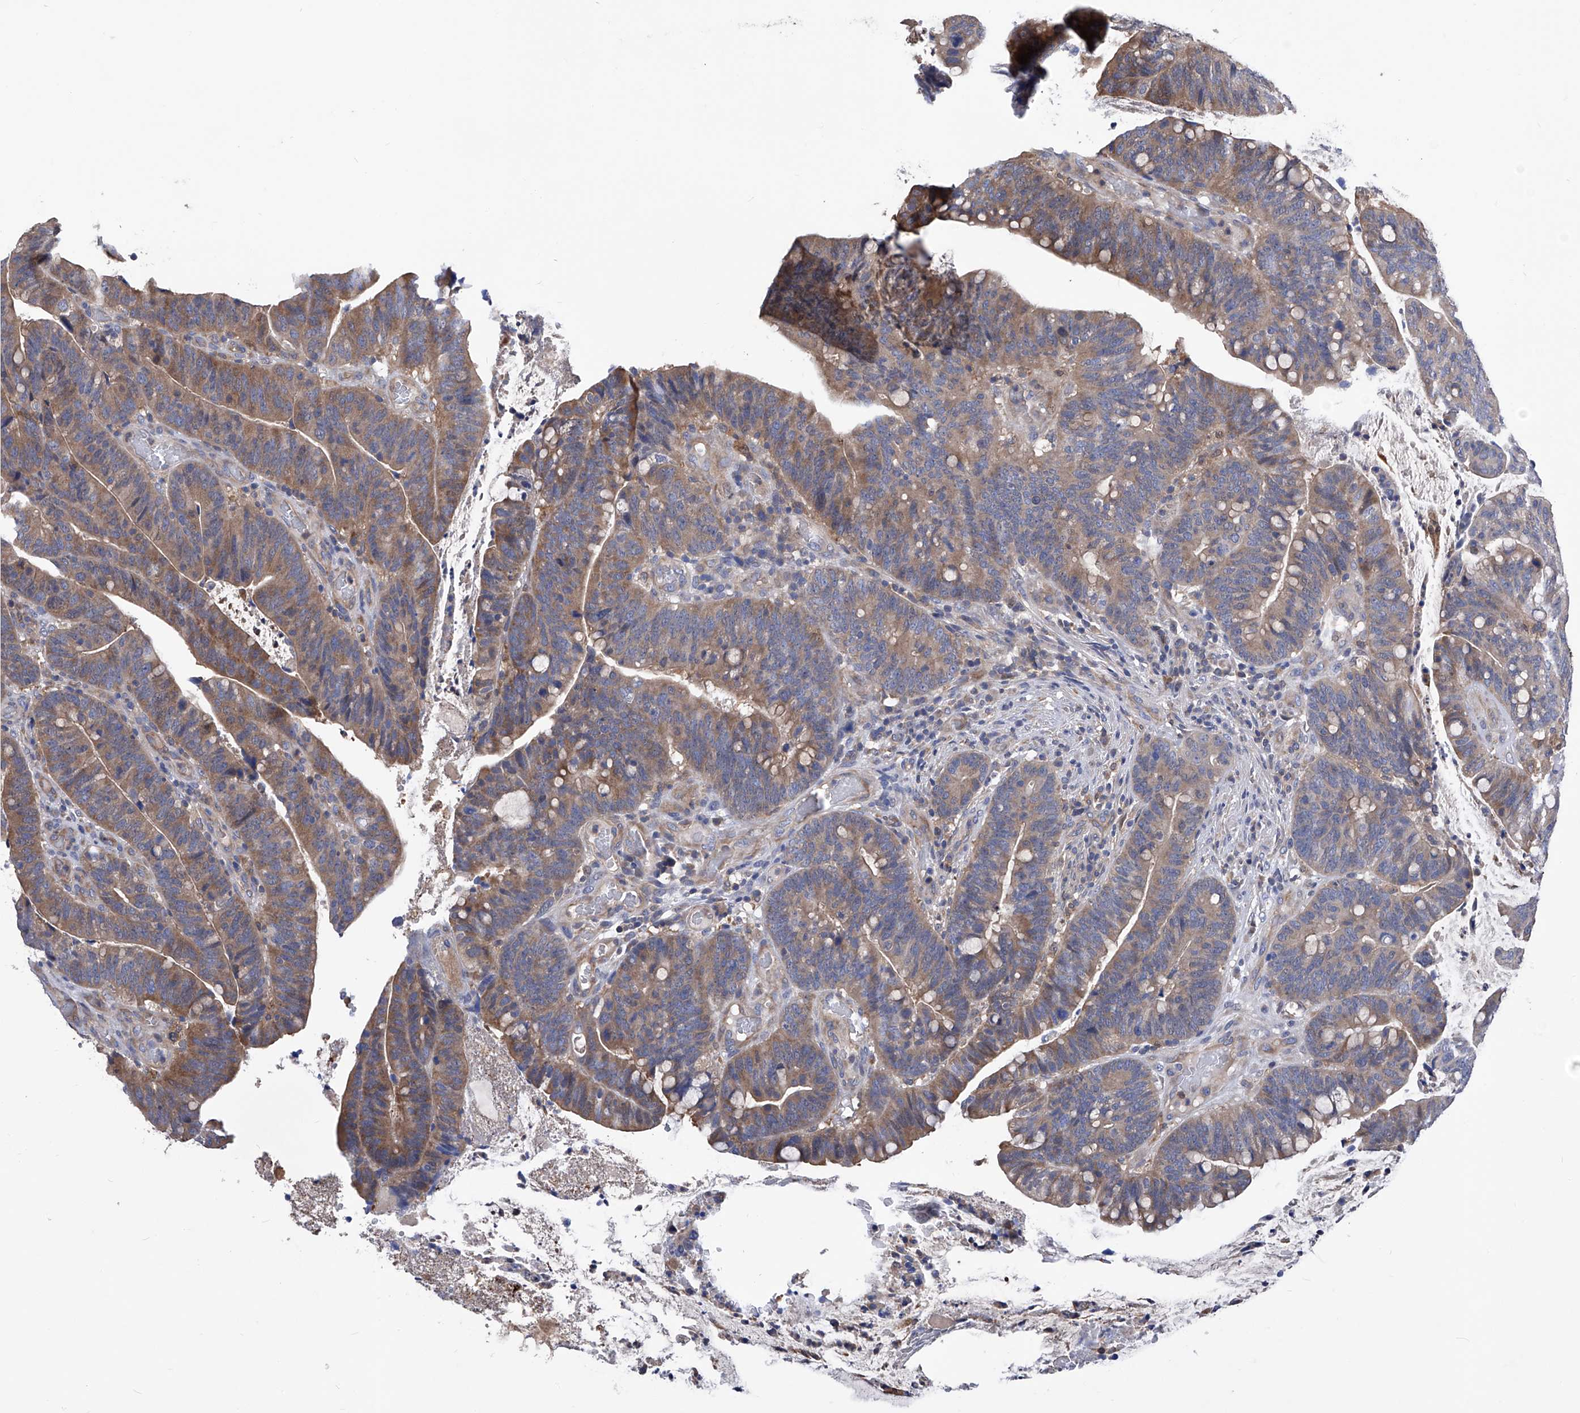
{"staining": {"intensity": "moderate", "quantity": ">75%", "location": "cytoplasmic/membranous"}, "tissue": "colorectal cancer", "cell_type": "Tumor cells", "image_type": "cancer", "snomed": [{"axis": "morphology", "description": "Adenocarcinoma, NOS"}, {"axis": "topography", "description": "Colon"}], "caption": "An IHC histopathology image of tumor tissue is shown. Protein staining in brown highlights moderate cytoplasmic/membranous positivity in colorectal cancer (adenocarcinoma) within tumor cells.", "gene": "SPATA20", "patient": {"sex": "female", "age": 66}}